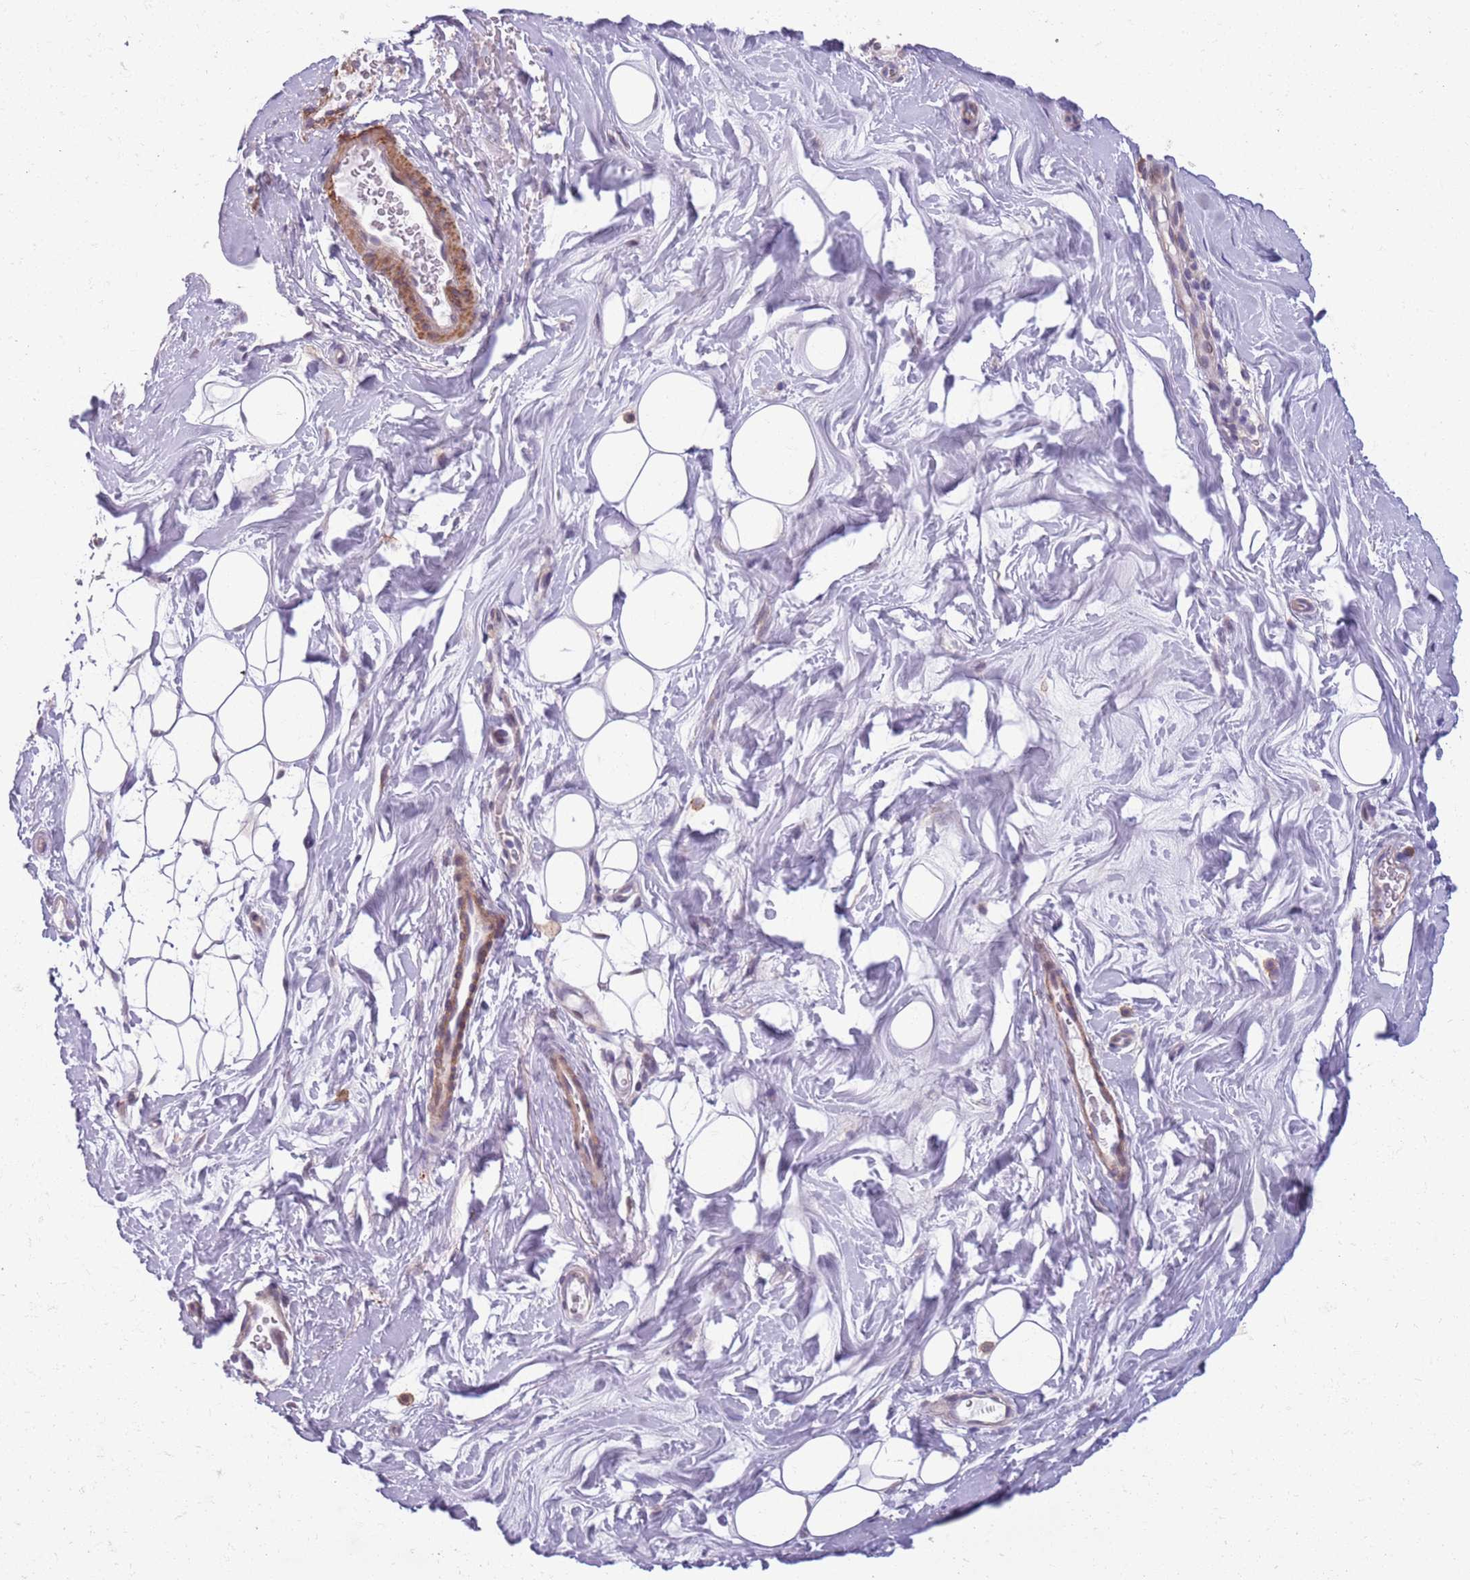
{"staining": {"intensity": "negative", "quantity": "none", "location": "none"}, "tissue": "adipose tissue", "cell_type": "Adipocytes", "image_type": "normal", "snomed": [{"axis": "morphology", "description": "Normal tissue, NOS"}, {"axis": "topography", "description": "Breast"}], "caption": "The micrograph displays no significant expression in adipocytes of adipose tissue. (Stains: DAB immunohistochemistry with hematoxylin counter stain, Microscopy: brightfield microscopy at high magnification).", "gene": "JAML", "patient": {"sex": "female", "age": 26}}